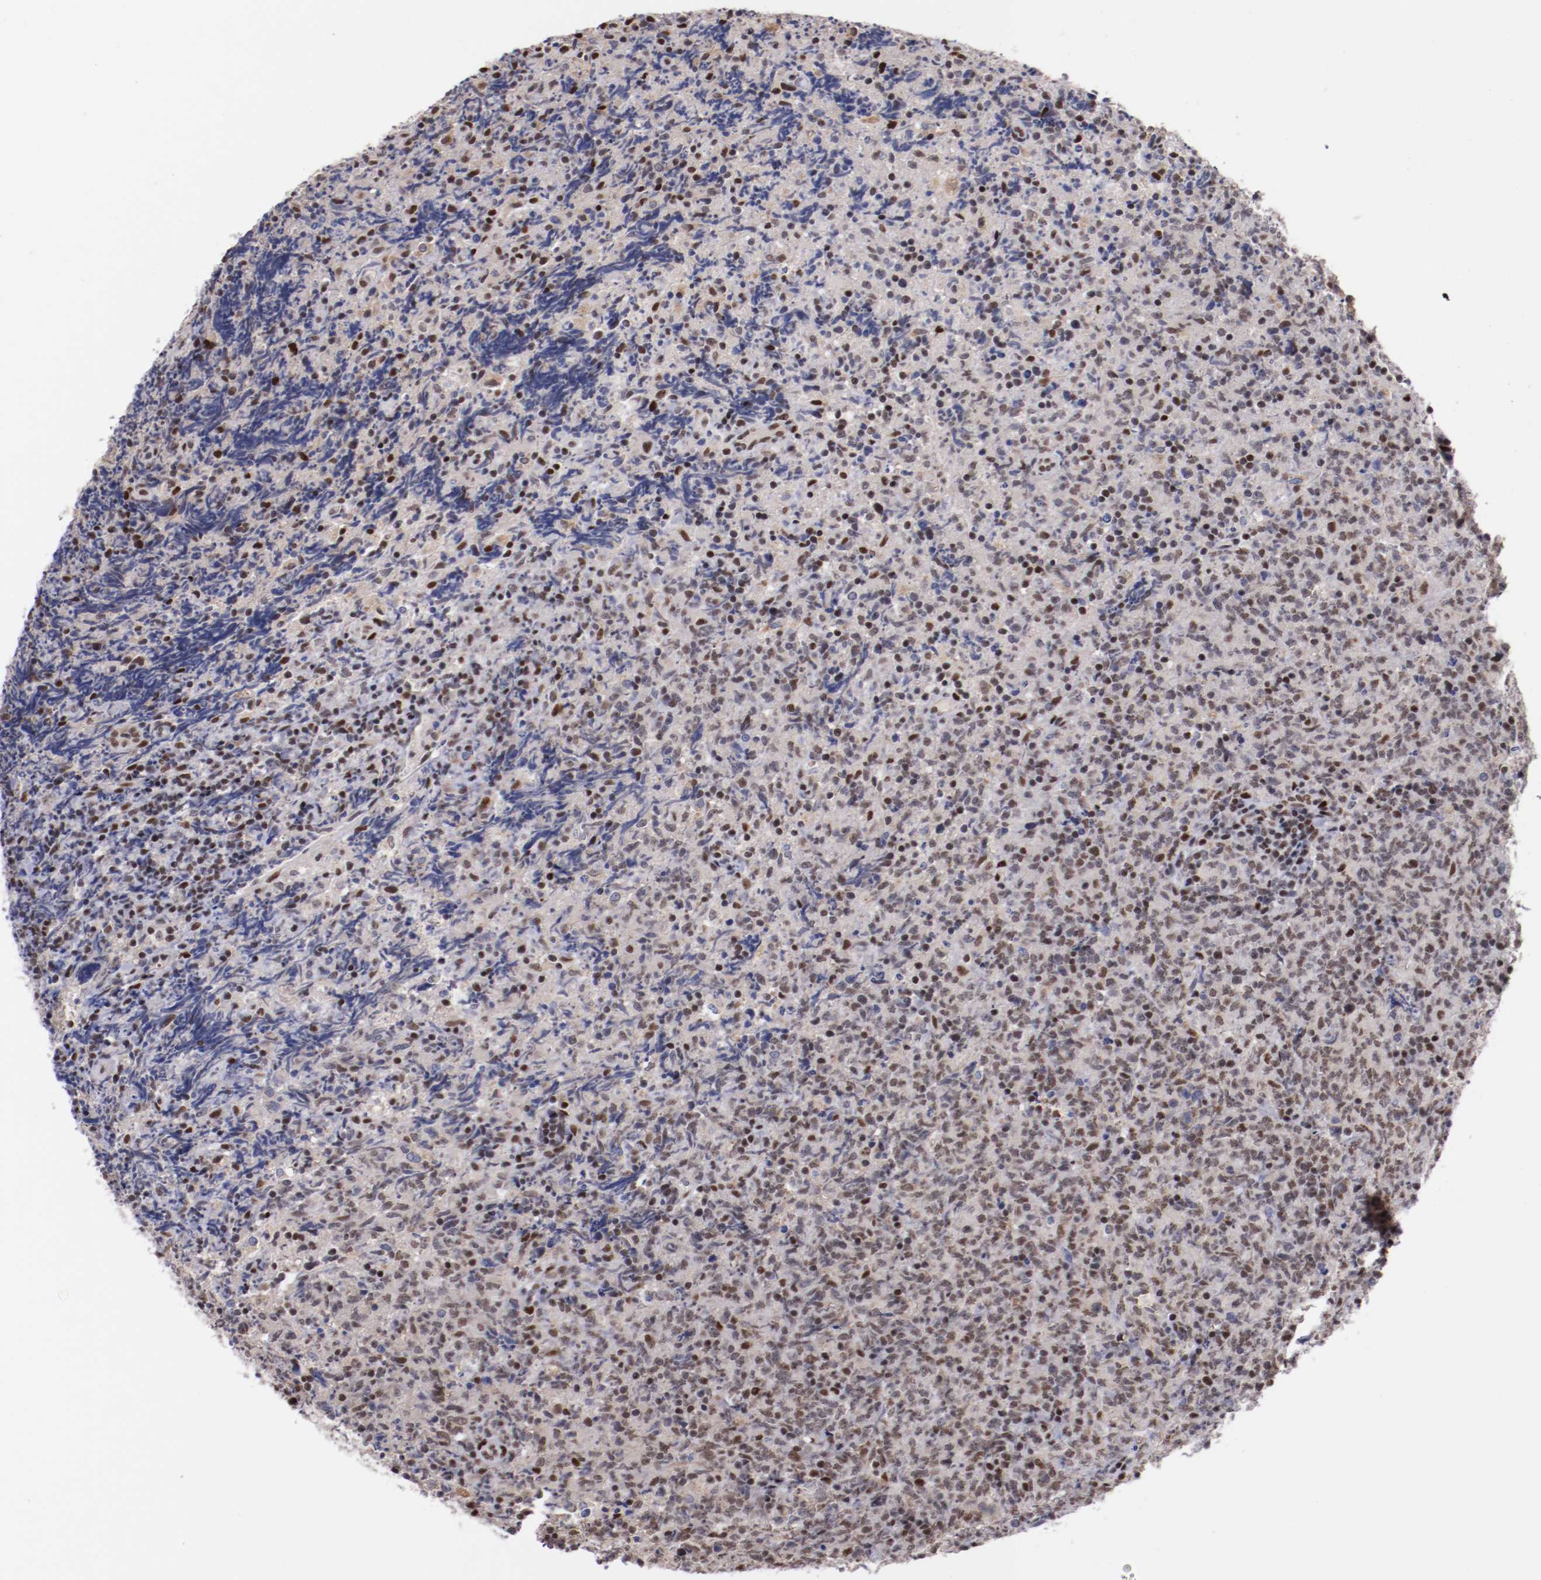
{"staining": {"intensity": "moderate", "quantity": "<25%", "location": "nuclear"}, "tissue": "lymphoma", "cell_type": "Tumor cells", "image_type": "cancer", "snomed": [{"axis": "morphology", "description": "Malignant lymphoma, non-Hodgkin's type, High grade"}, {"axis": "topography", "description": "Tonsil"}], "caption": "This is a micrograph of IHC staining of high-grade malignant lymphoma, non-Hodgkin's type, which shows moderate positivity in the nuclear of tumor cells.", "gene": "SRF", "patient": {"sex": "female", "age": 36}}